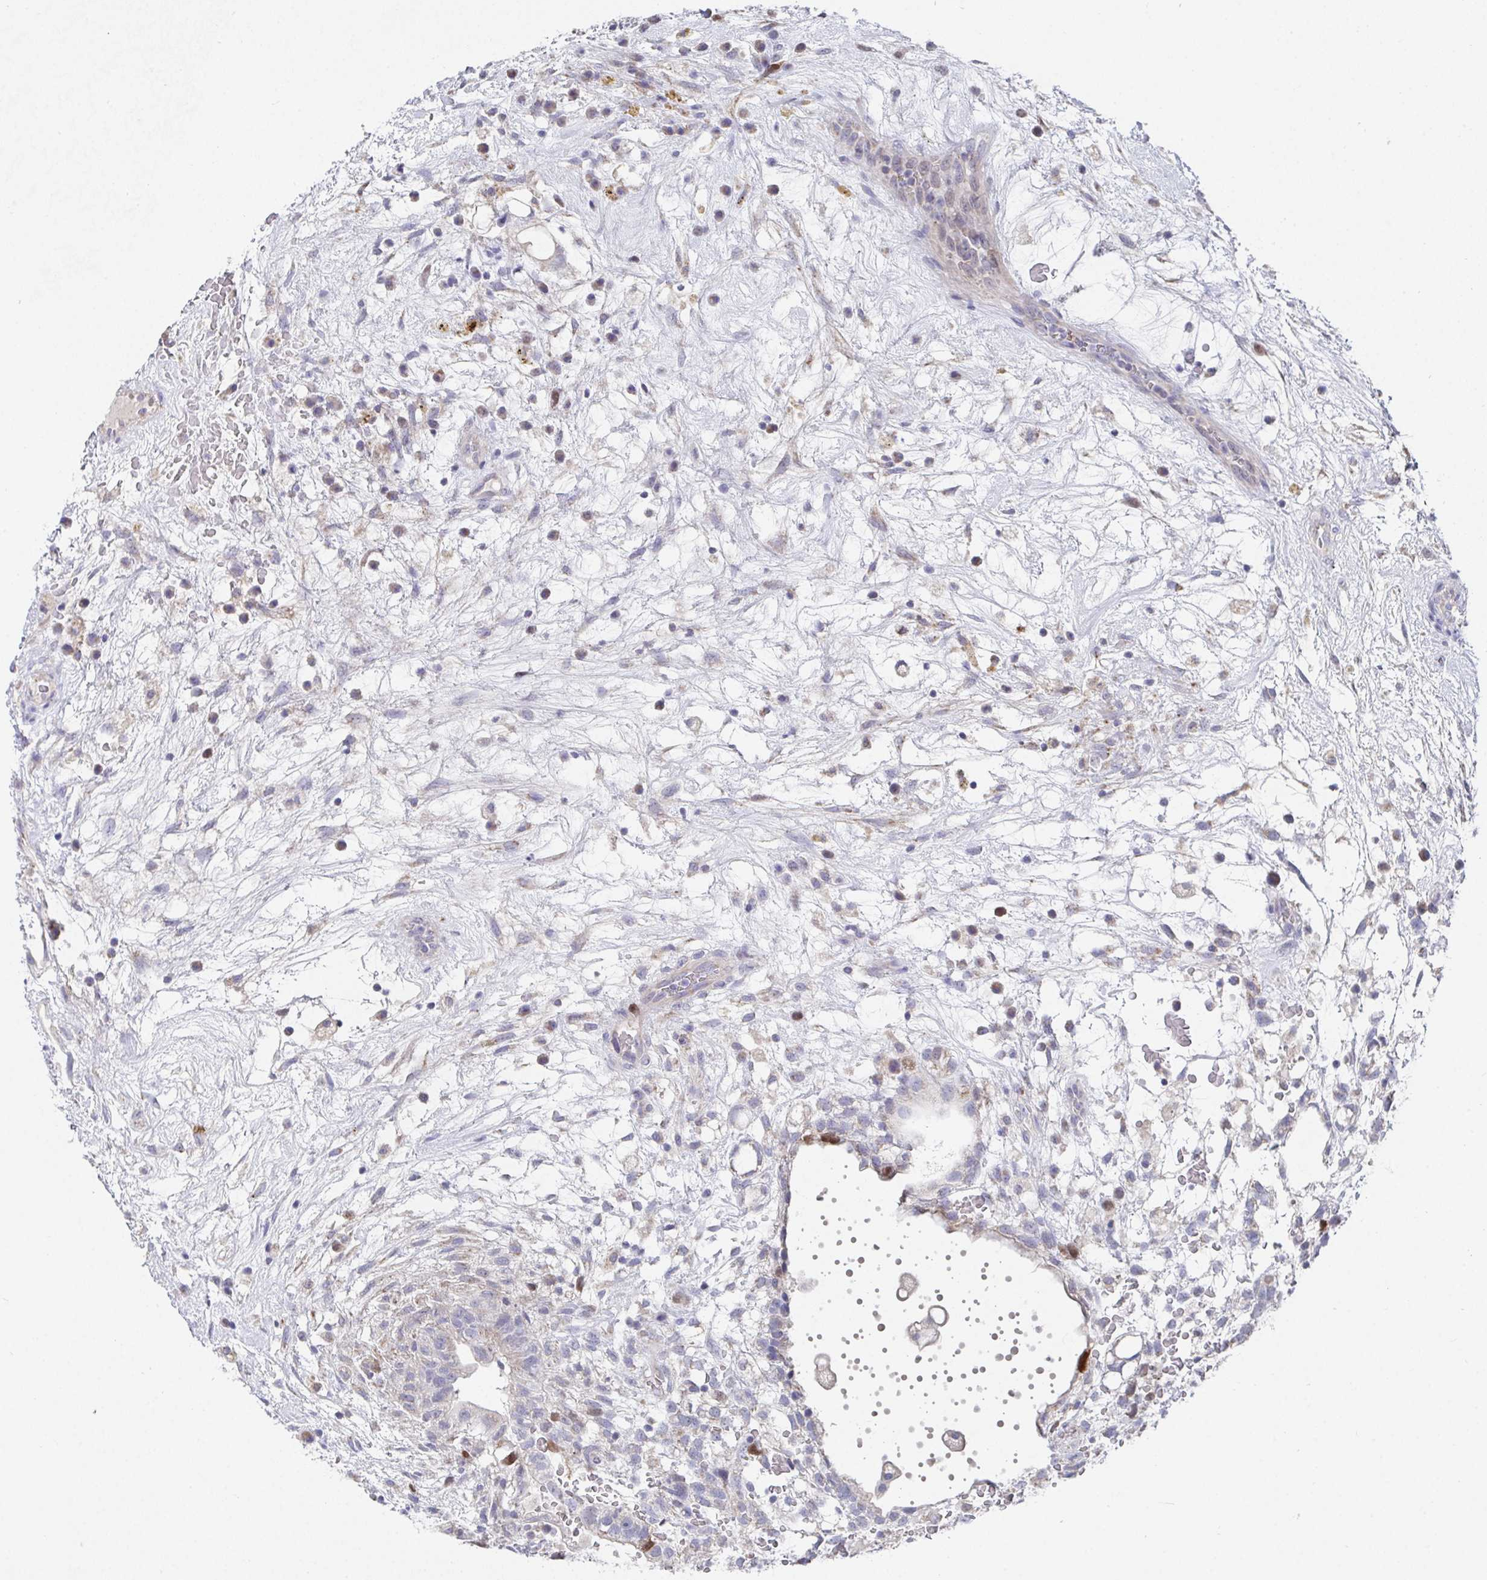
{"staining": {"intensity": "moderate", "quantity": "<25%", "location": "nuclear"}, "tissue": "testis cancer", "cell_type": "Tumor cells", "image_type": "cancer", "snomed": [{"axis": "morphology", "description": "Normal tissue, NOS"}, {"axis": "morphology", "description": "Carcinoma, Embryonal, NOS"}, {"axis": "topography", "description": "Testis"}], "caption": "Brown immunohistochemical staining in human testis cancer (embryonal carcinoma) exhibits moderate nuclear positivity in about <25% of tumor cells.", "gene": "ATP5F1C", "patient": {"sex": "male", "age": 32}}